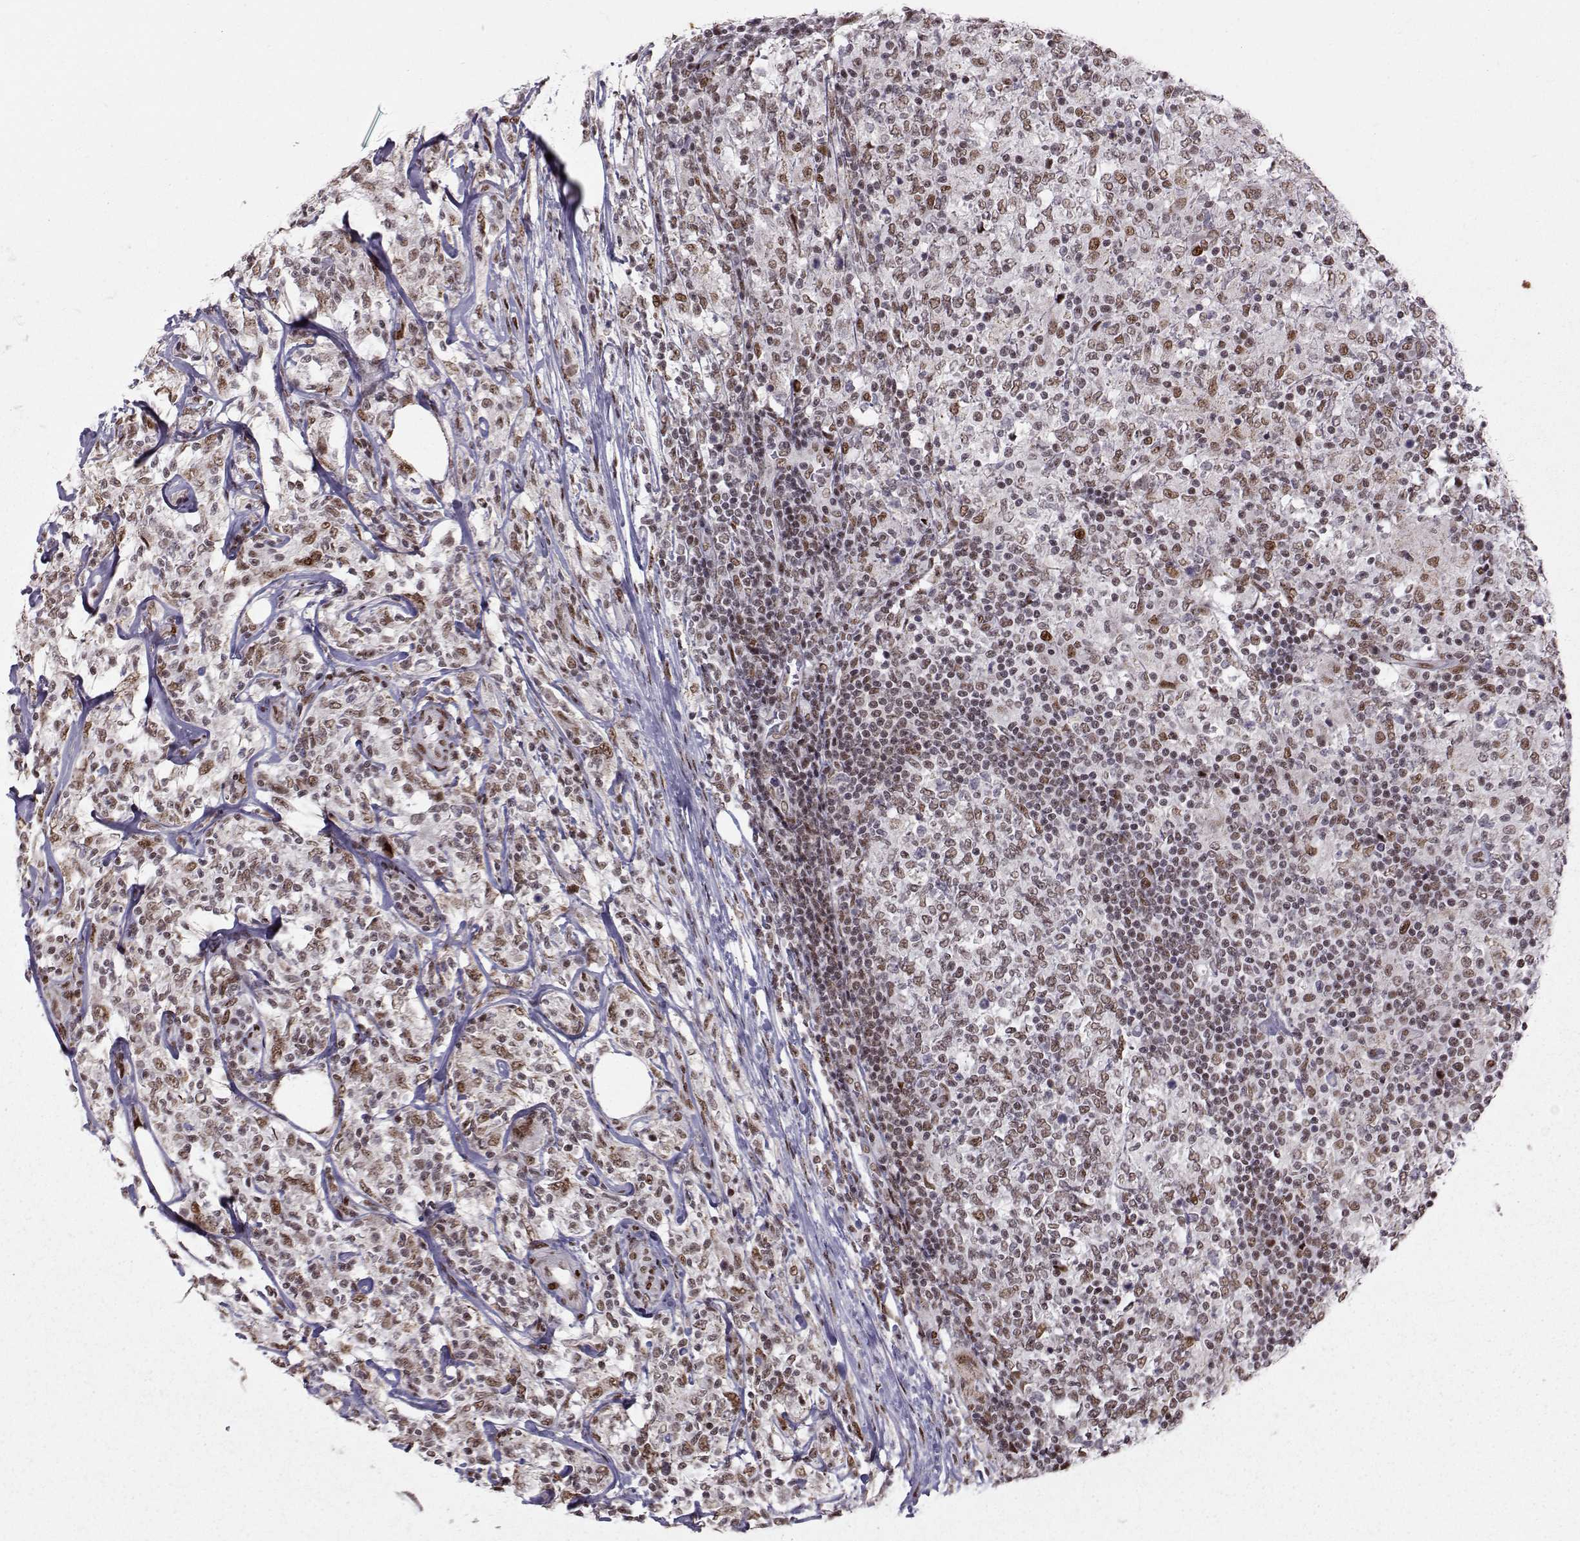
{"staining": {"intensity": "moderate", "quantity": ">75%", "location": "nuclear"}, "tissue": "lymphoma", "cell_type": "Tumor cells", "image_type": "cancer", "snomed": [{"axis": "morphology", "description": "Malignant lymphoma, non-Hodgkin's type, High grade"}, {"axis": "topography", "description": "Lymph node"}], "caption": "Lymphoma stained with a brown dye exhibits moderate nuclear positive staining in approximately >75% of tumor cells.", "gene": "SNAPC2", "patient": {"sex": "female", "age": 84}}